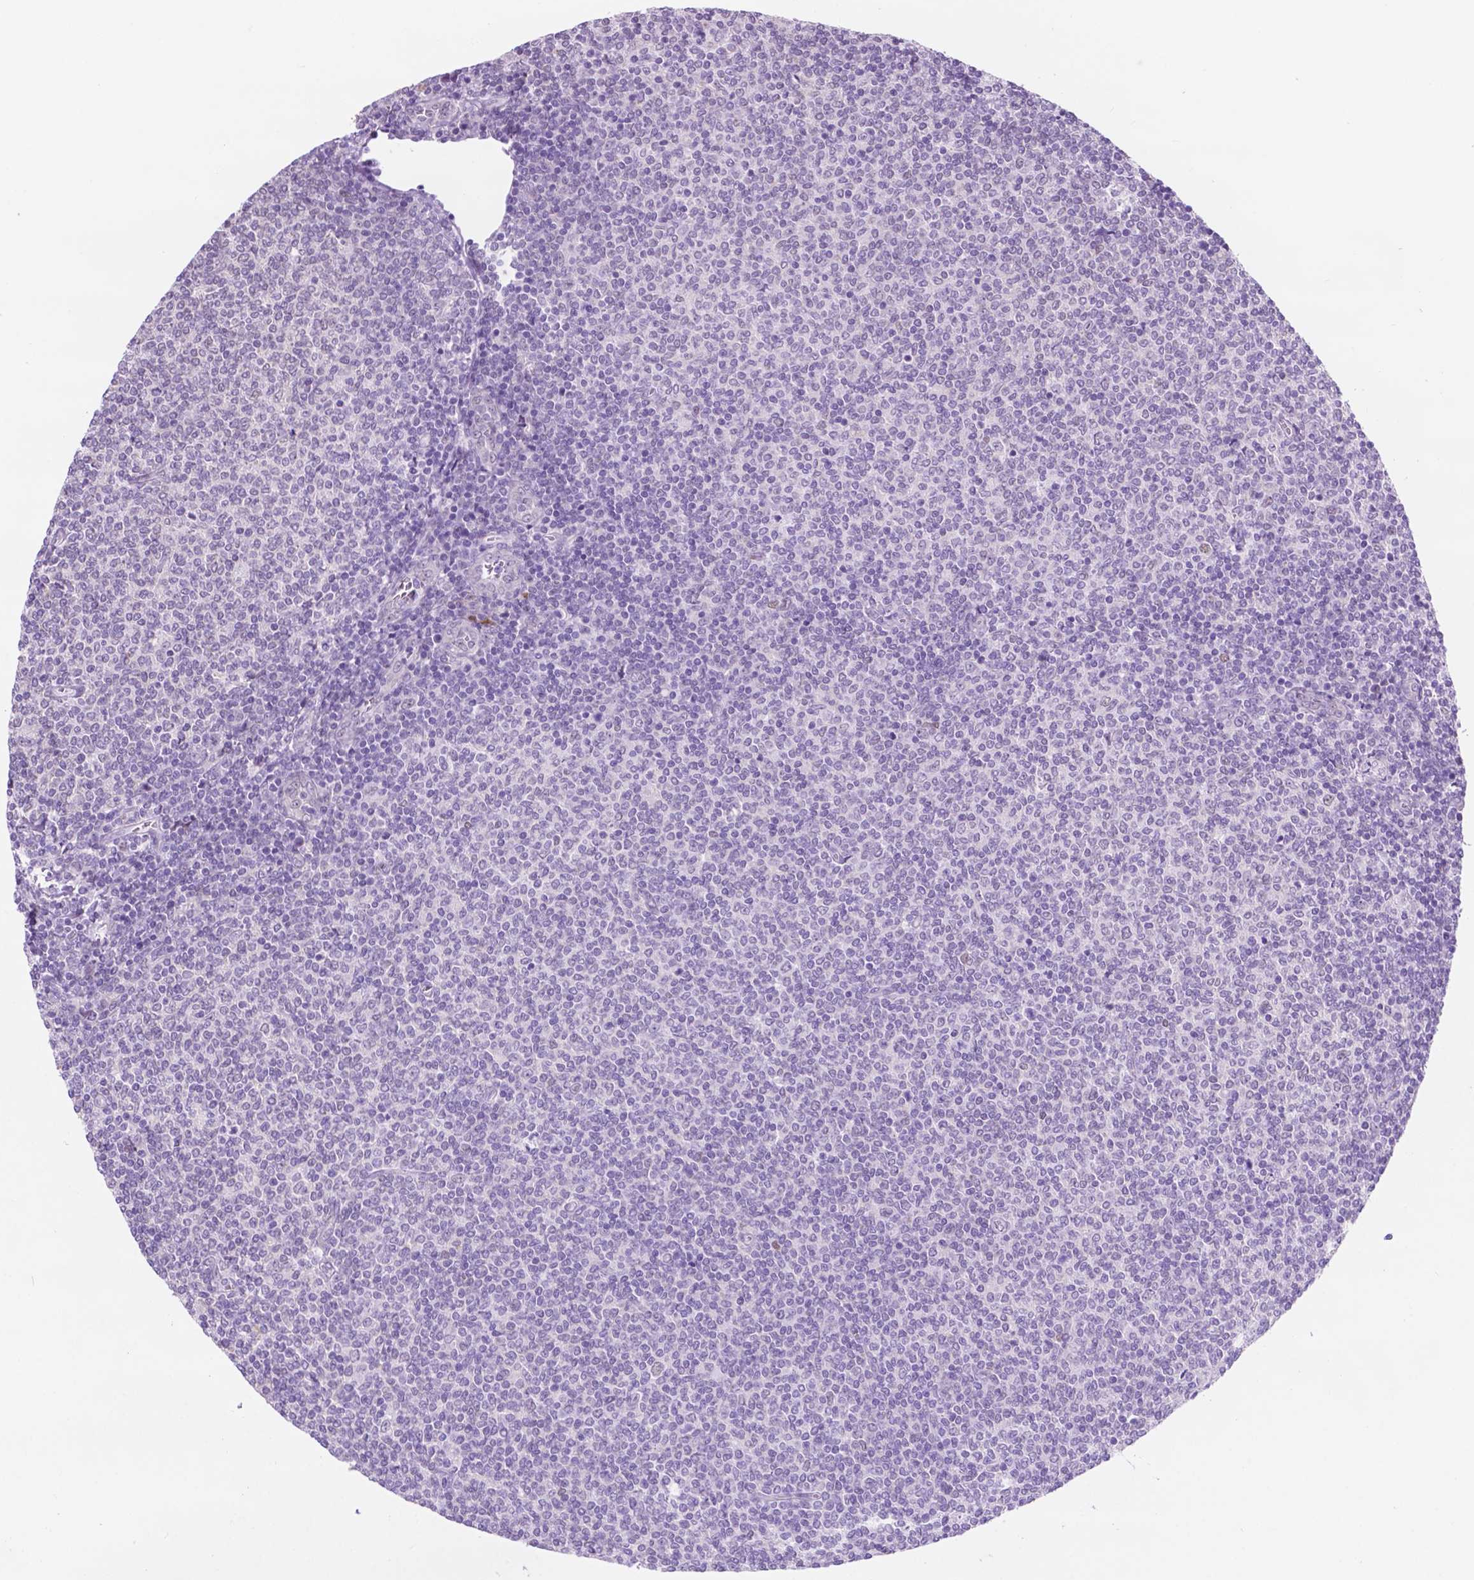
{"staining": {"intensity": "negative", "quantity": "none", "location": "none"}, "tissue": "lymphoma", "cell_type": "Tumor cells", "image_type": "cancer", "snomed": [{"axis": "morphology", "description": "Malignant lymphoma, non-Hodgkin's type, Low grade"}, {"axis": "topography", "description": "Lymph node"}], "caption": "The image exhibits no staining of tumor cells in lymphoma.", "gene": "ACY3", "patient": {"sex": "male", "age": 52}}